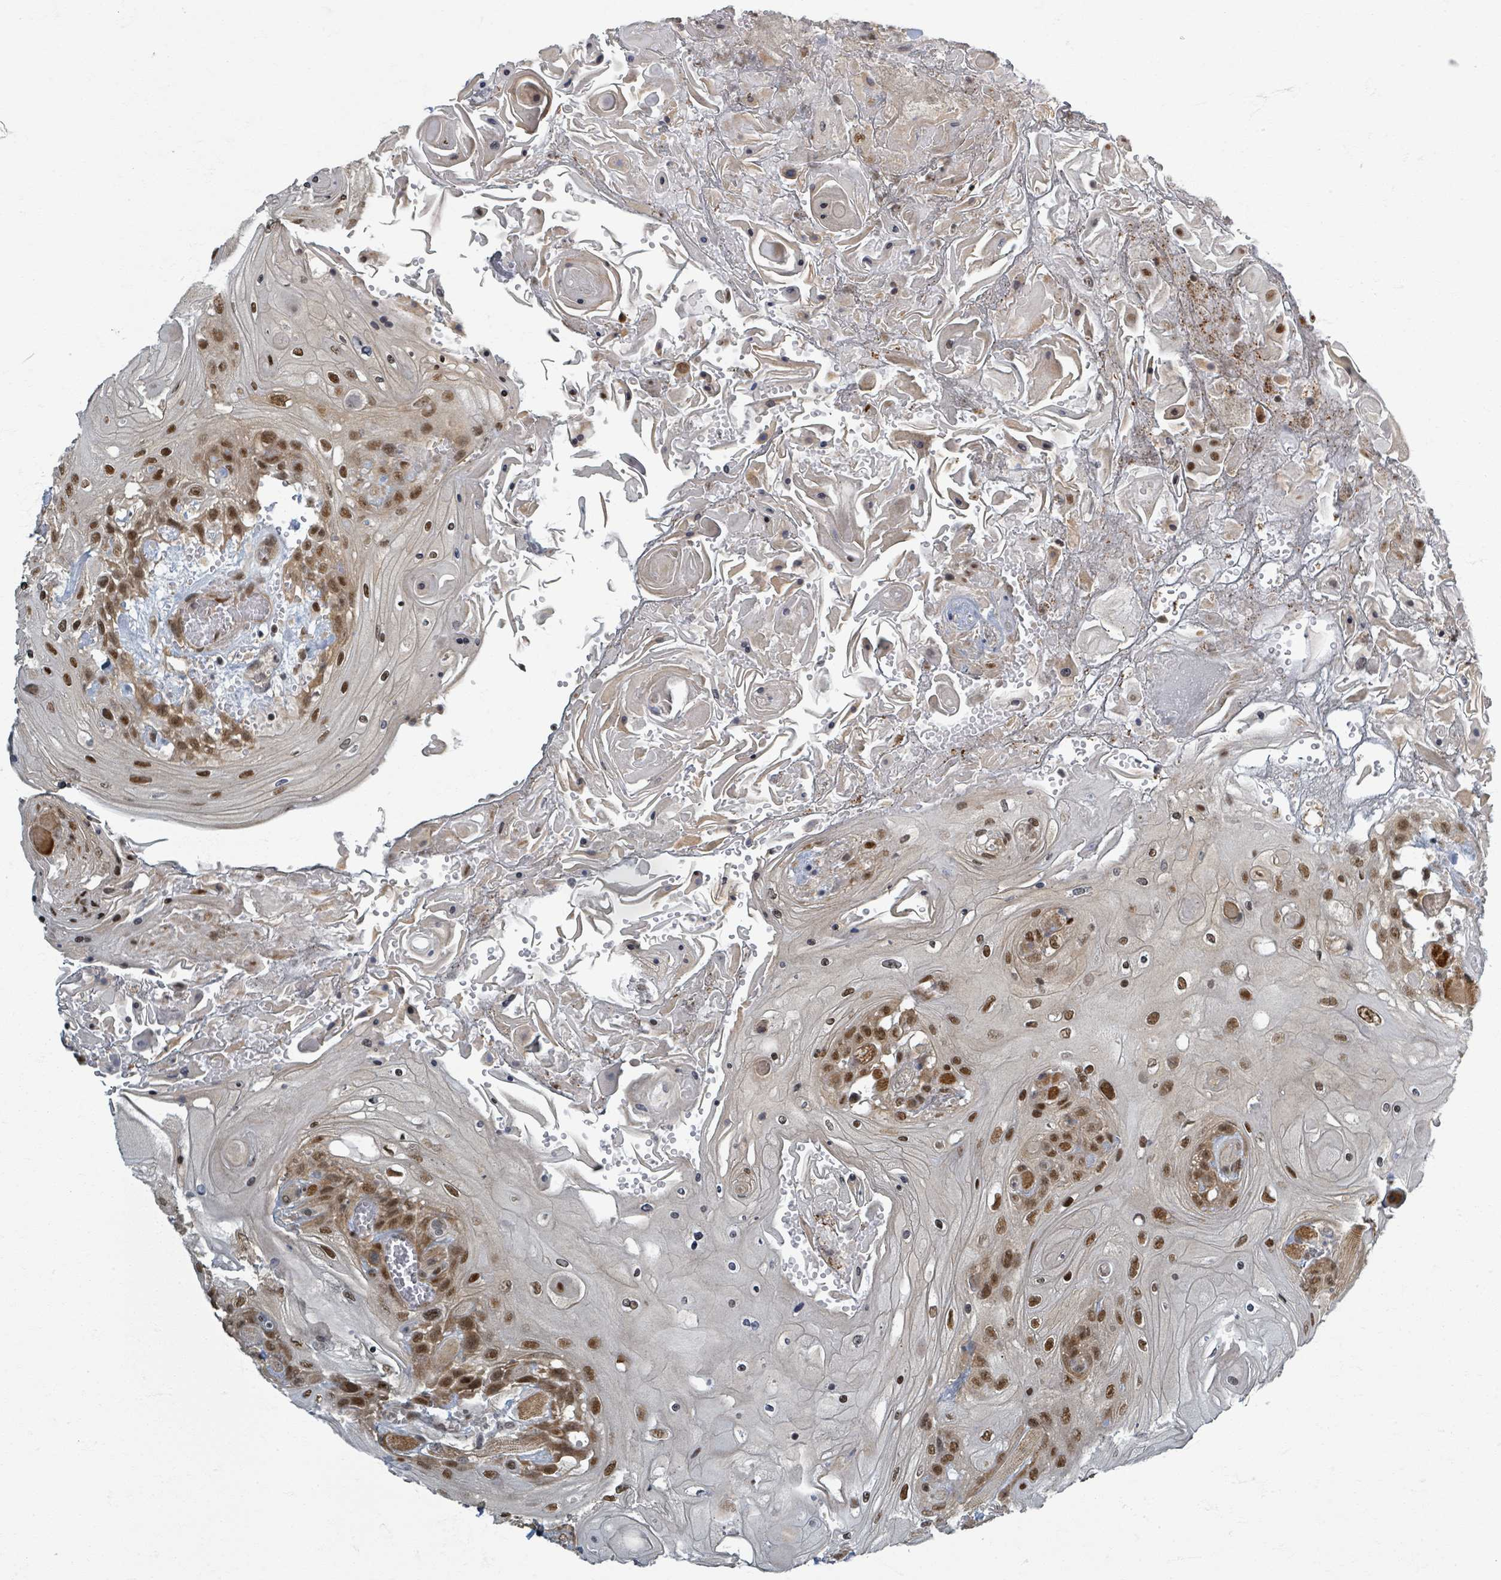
{"staining": {"intensity": "moderate", "quantity": ">75%", "location": "cytoplasmic/membranous,nuclear"}, "tissue": "head and neck cancer", "cell_type": "Tumor cells", "image_type": "cancer", "snomed": [{"axis": "morphology", "description": "Squamous cell carcinoma, NOS"}, {"axis": "topography", "description": "Head-Neck"}], "caption": "DAB (3,3'-diaminobenzidine) immunohistochemical staining of head and neck cancer (squamous cell carcinoma) exhibits moderate cytoplasmic/membranous and nuclear protein staining in approximately >75% of tumor cells.", "gene": "INTS15", "patient": {"sex": "female", "age": 43}}